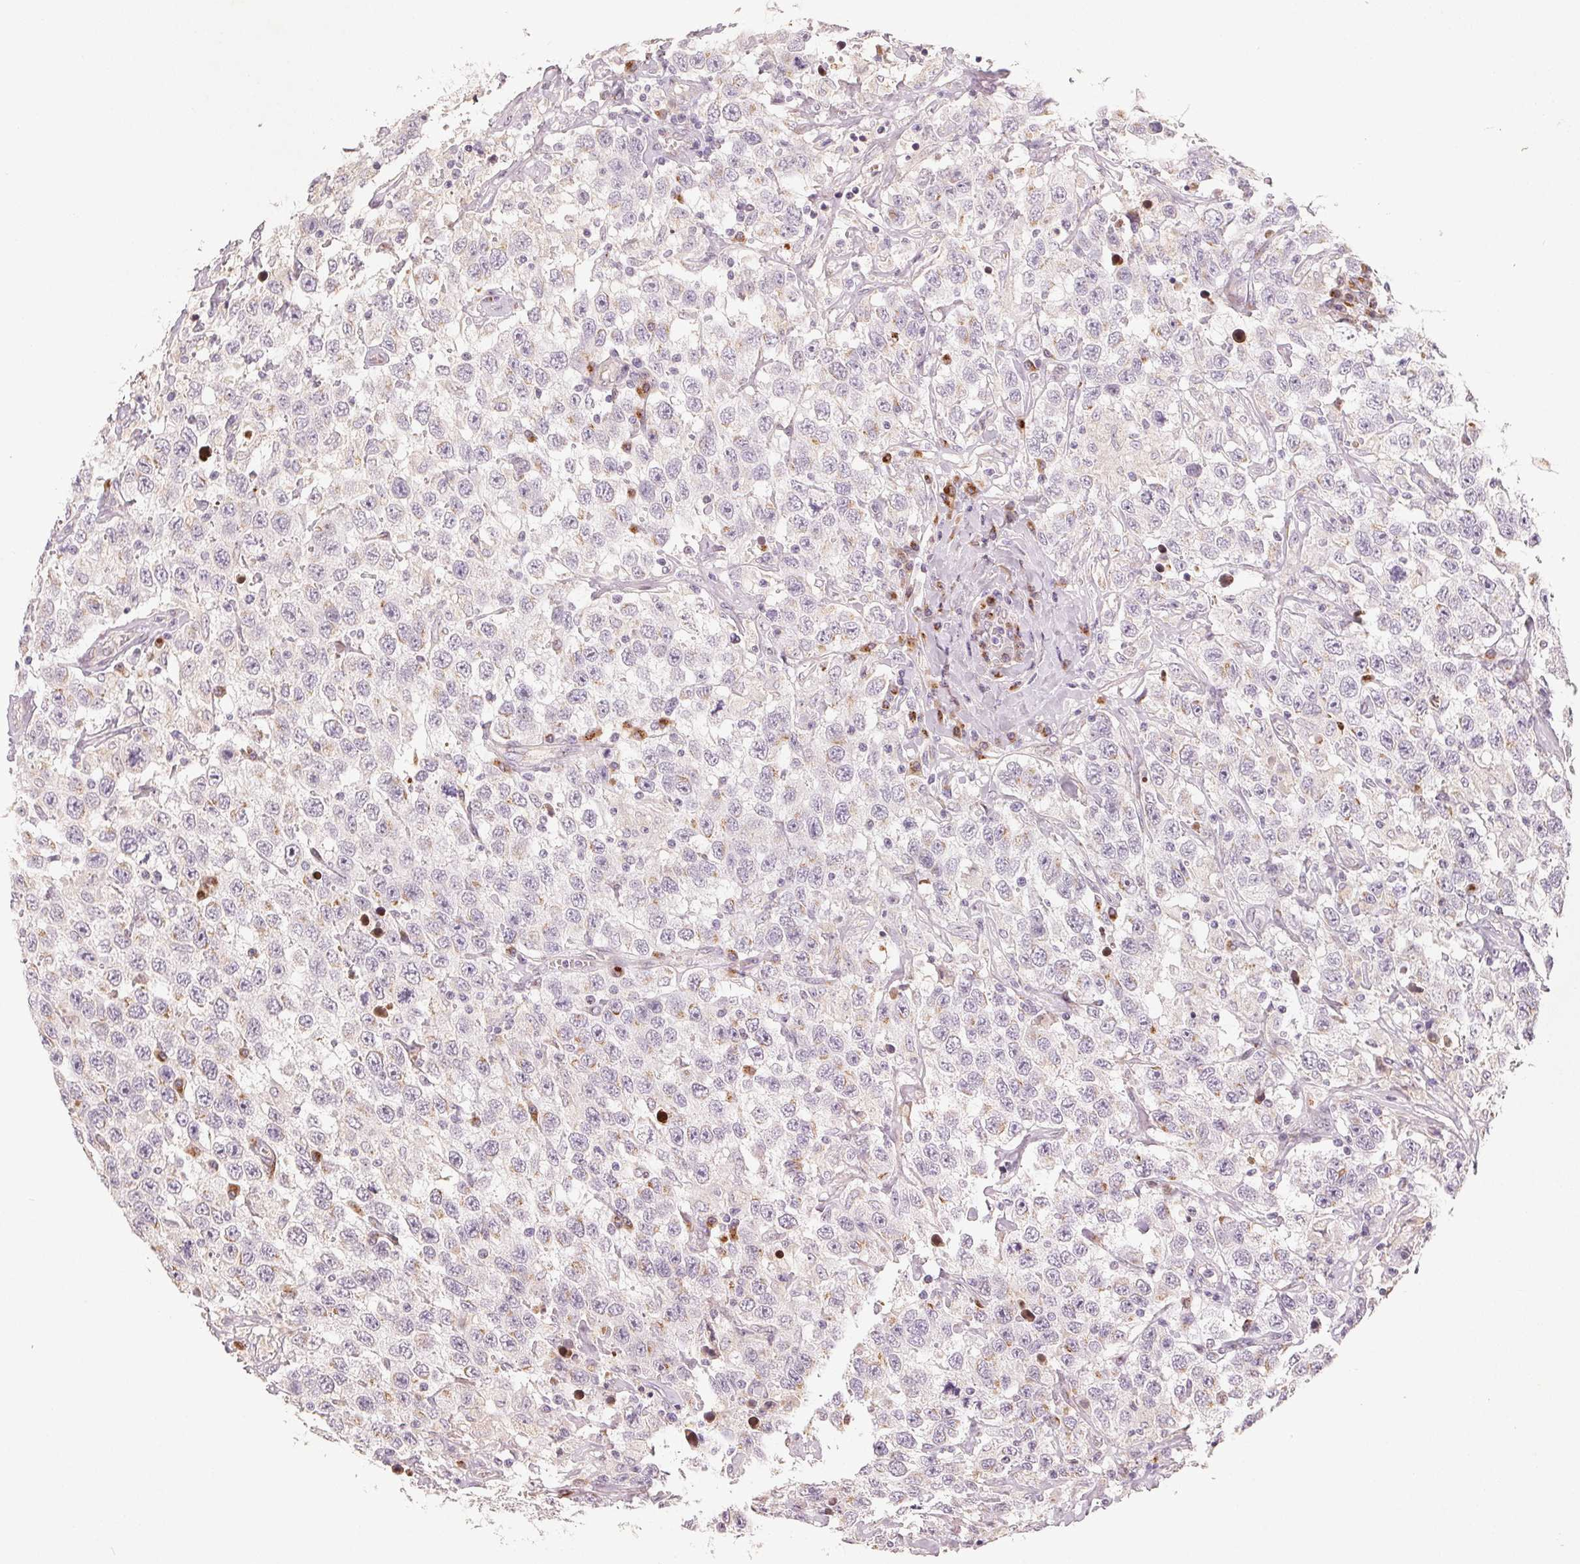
{"staining": {"intensity": "negative", "quantity": "none", "location": "none"}, "tissue": "testis cancer", "cell_type": "Tumor cells", "image_type": "cancer", "snomed": [{"axis": "morphology", "description": "Seminoma, NOS"}, {"axis": "topography", "description": "Testis"}], "caption": "Micrograph shows no significant protein expression in tumor cells of testis seminoma.", "gene": "TMSB15B", "patient": {"sex": "male", "age": 41}}